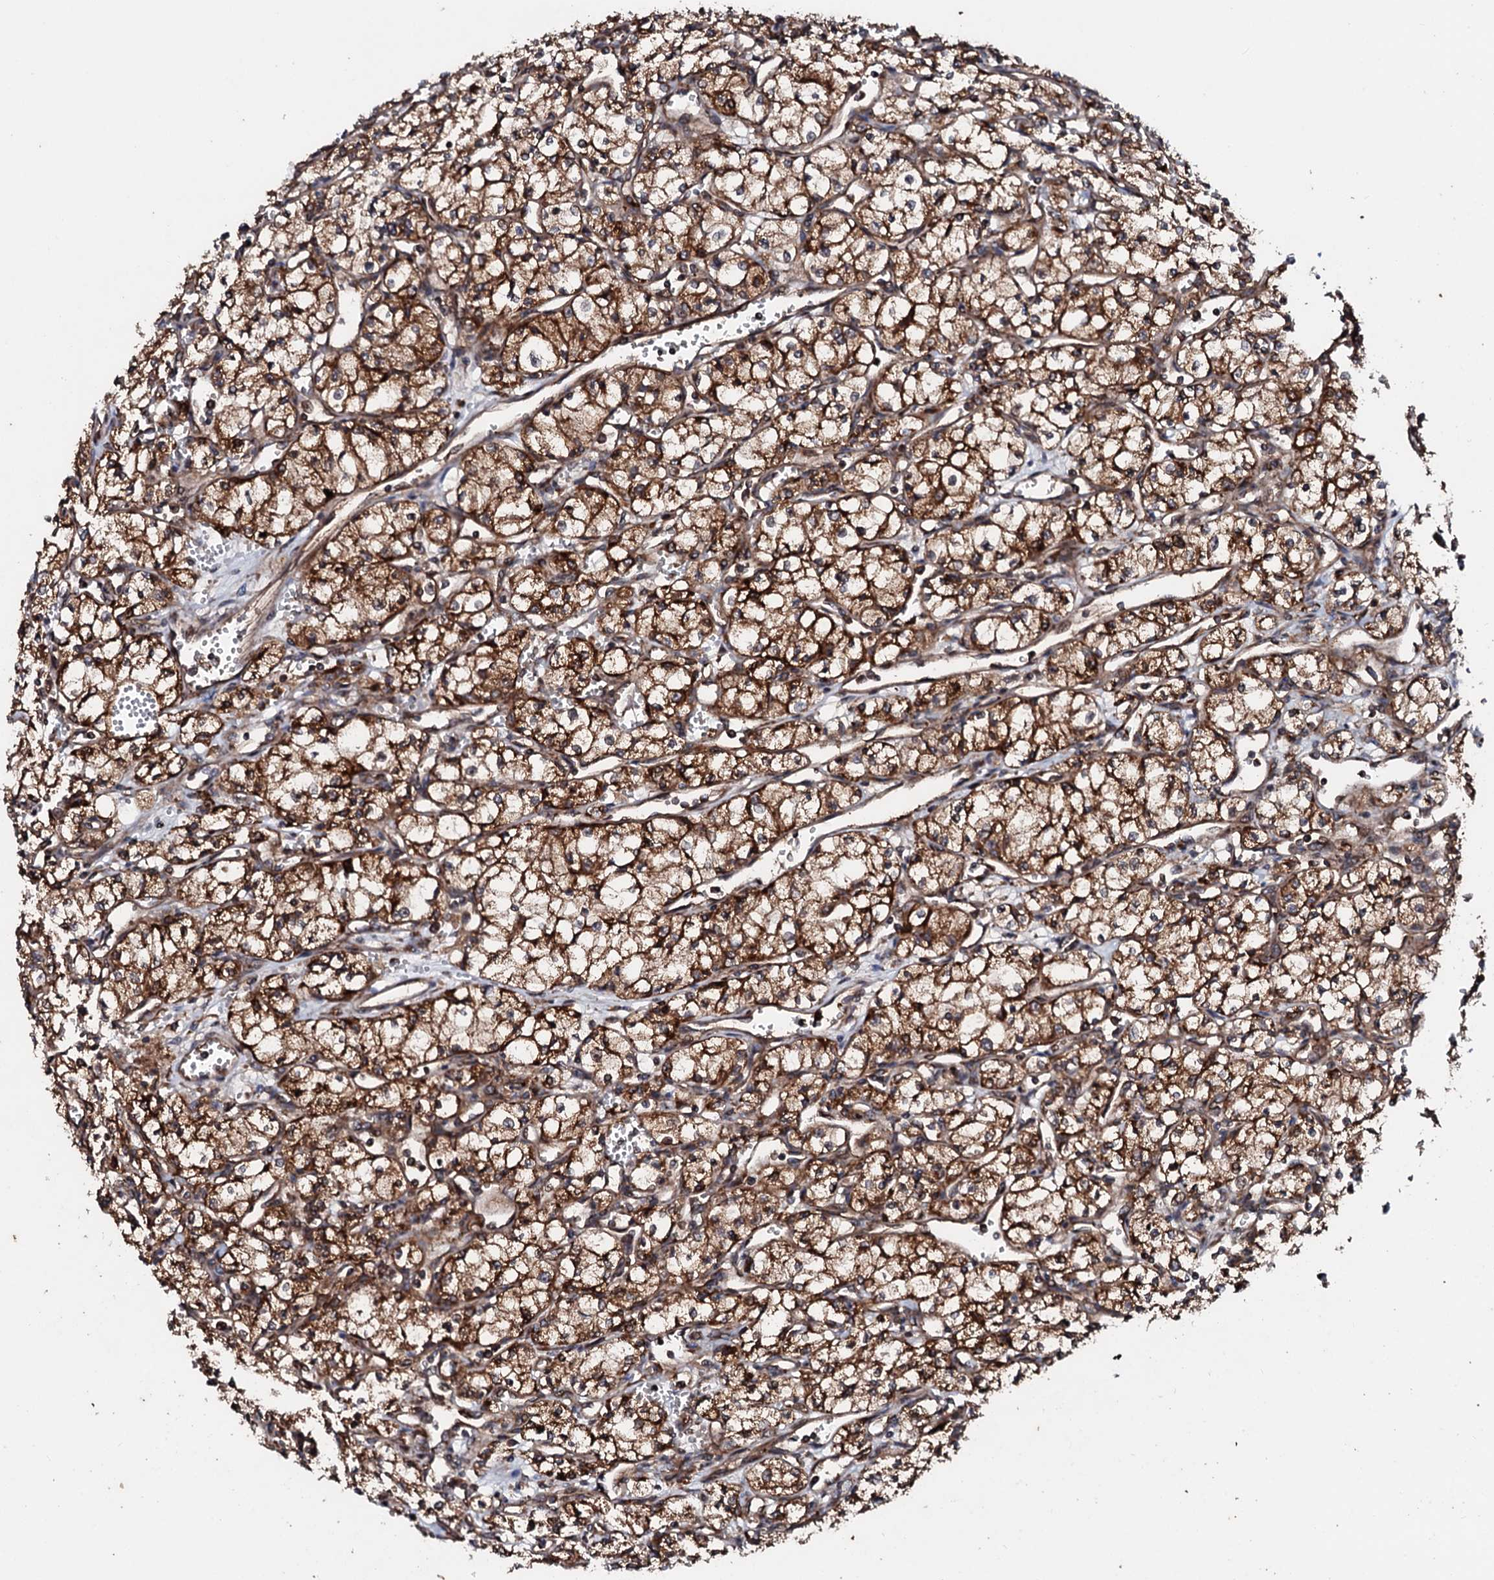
{"staining": {"intensity": "strong", "quantity": ">75%", "location": "cytoplasmic/membranous"}, "tissue": "renal cancer", "cell_type": "Tumor cells", "image_type": "cancer", "snomed": [{"axis": "morphology", "description": "Adenocarcinoma, NOS"}, {"axis": "topography", "description": "Kidney"}], "caption": "The immunohistochemical stain highlights strong cytoplasmic/membranous staining in tumor cells of adenocarcinoma (renal) tissue. (DAB (3,3'-diaminobenzidine) = brown stain, brightfield microscopy at high magnification).", "gene": "SDHAF2", "patient": {"sex": "male", "age": 59}}